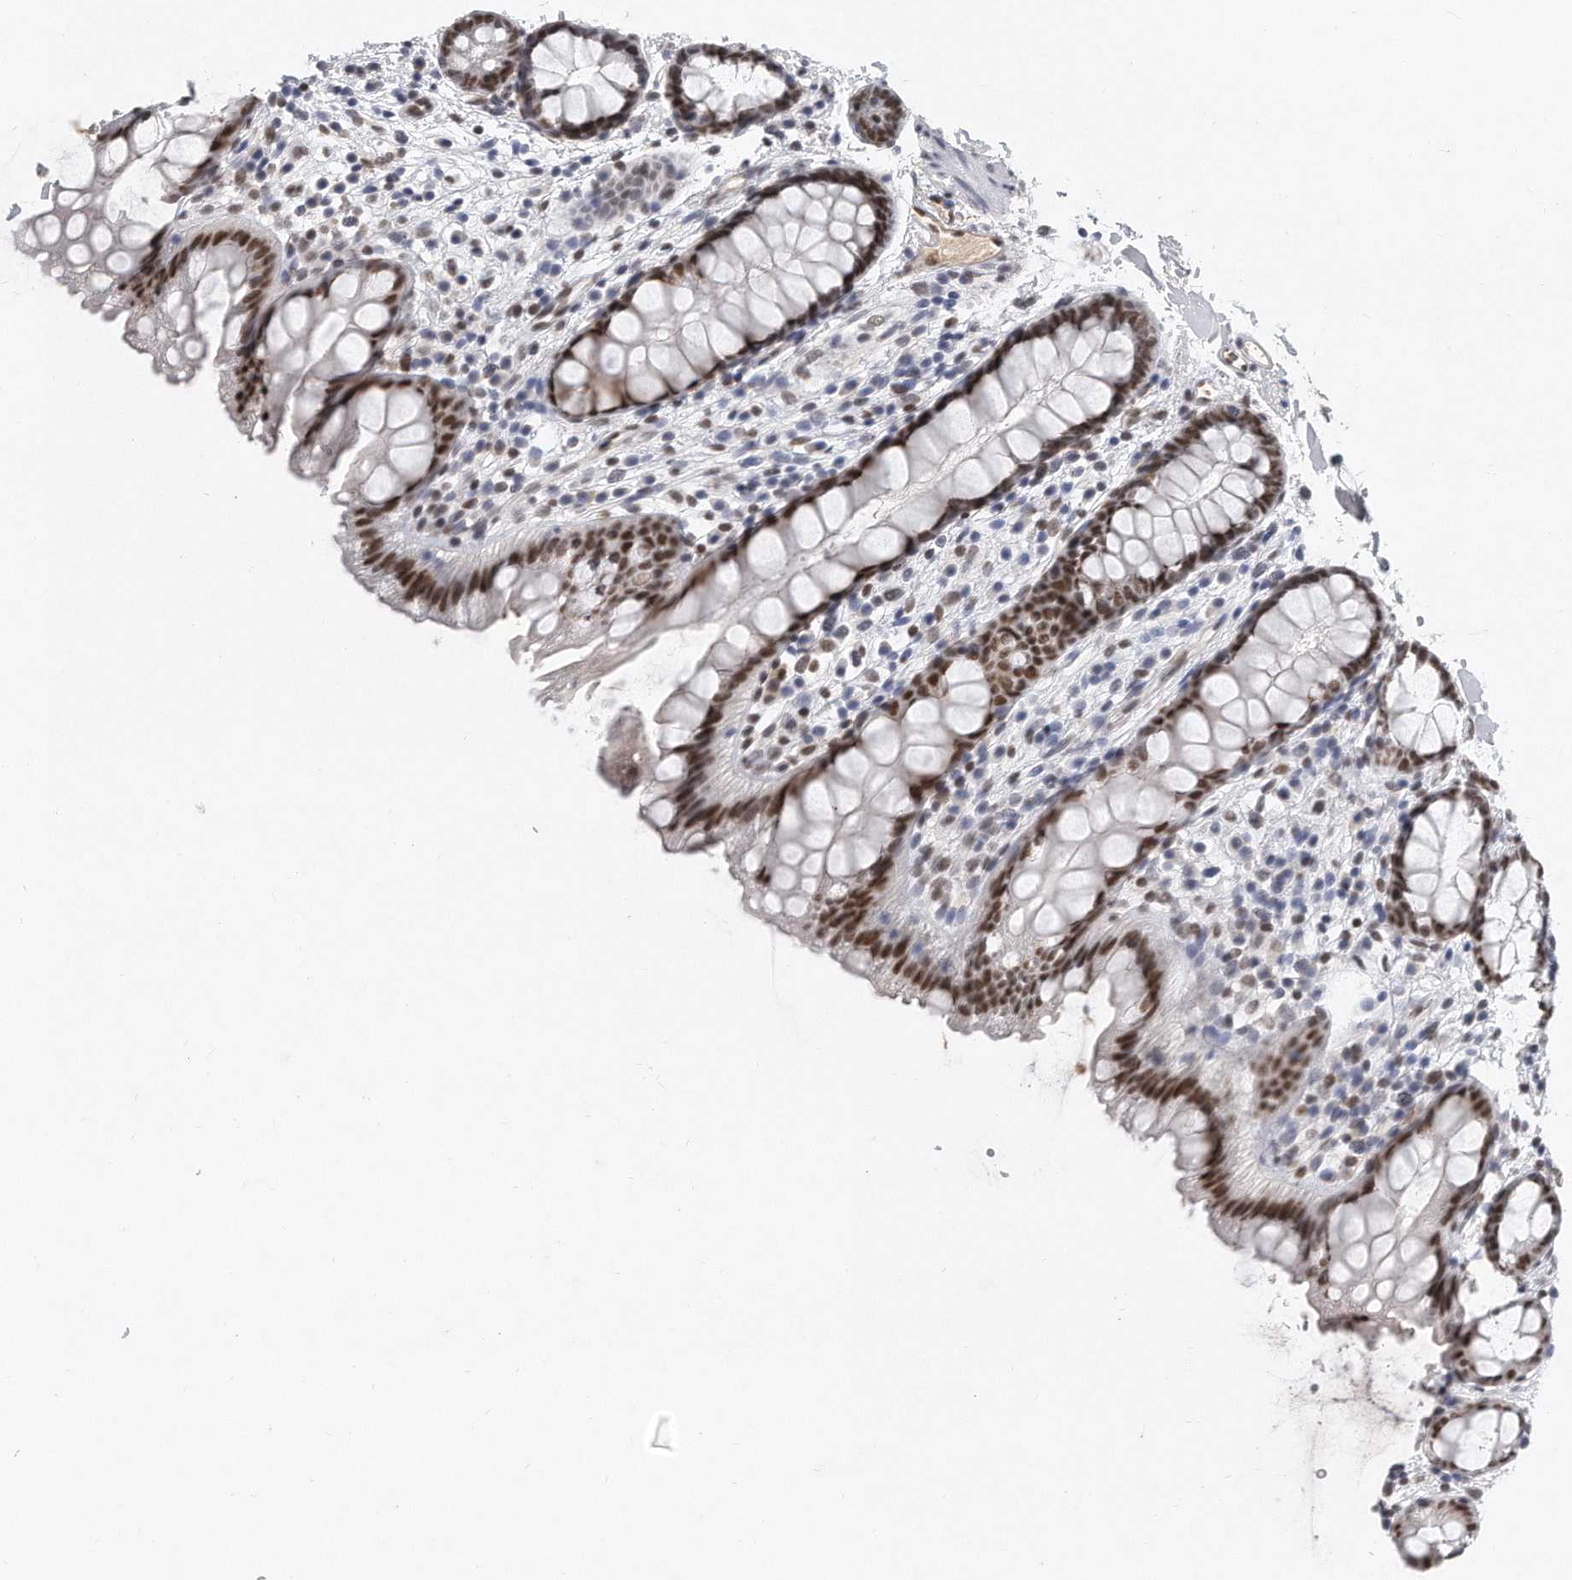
{"staining": {"intensity": "strong", "quantity": ">75%", "location": "nuclear"}, "tissue": "rectum", "cell_type": "Glandular cells", "image_type": "normal", "snomed": [{"axis": "morphology", "description": "Normal tissue, NOS"}, {"axis": "topography", "description": "Rectum"}], "caption": "Strong nuclear positivity is seen in approximately >75% of glandular cells in normal rectum.", "gene": "CTBP2", "patient": {"sex": "female", "age": 65}}